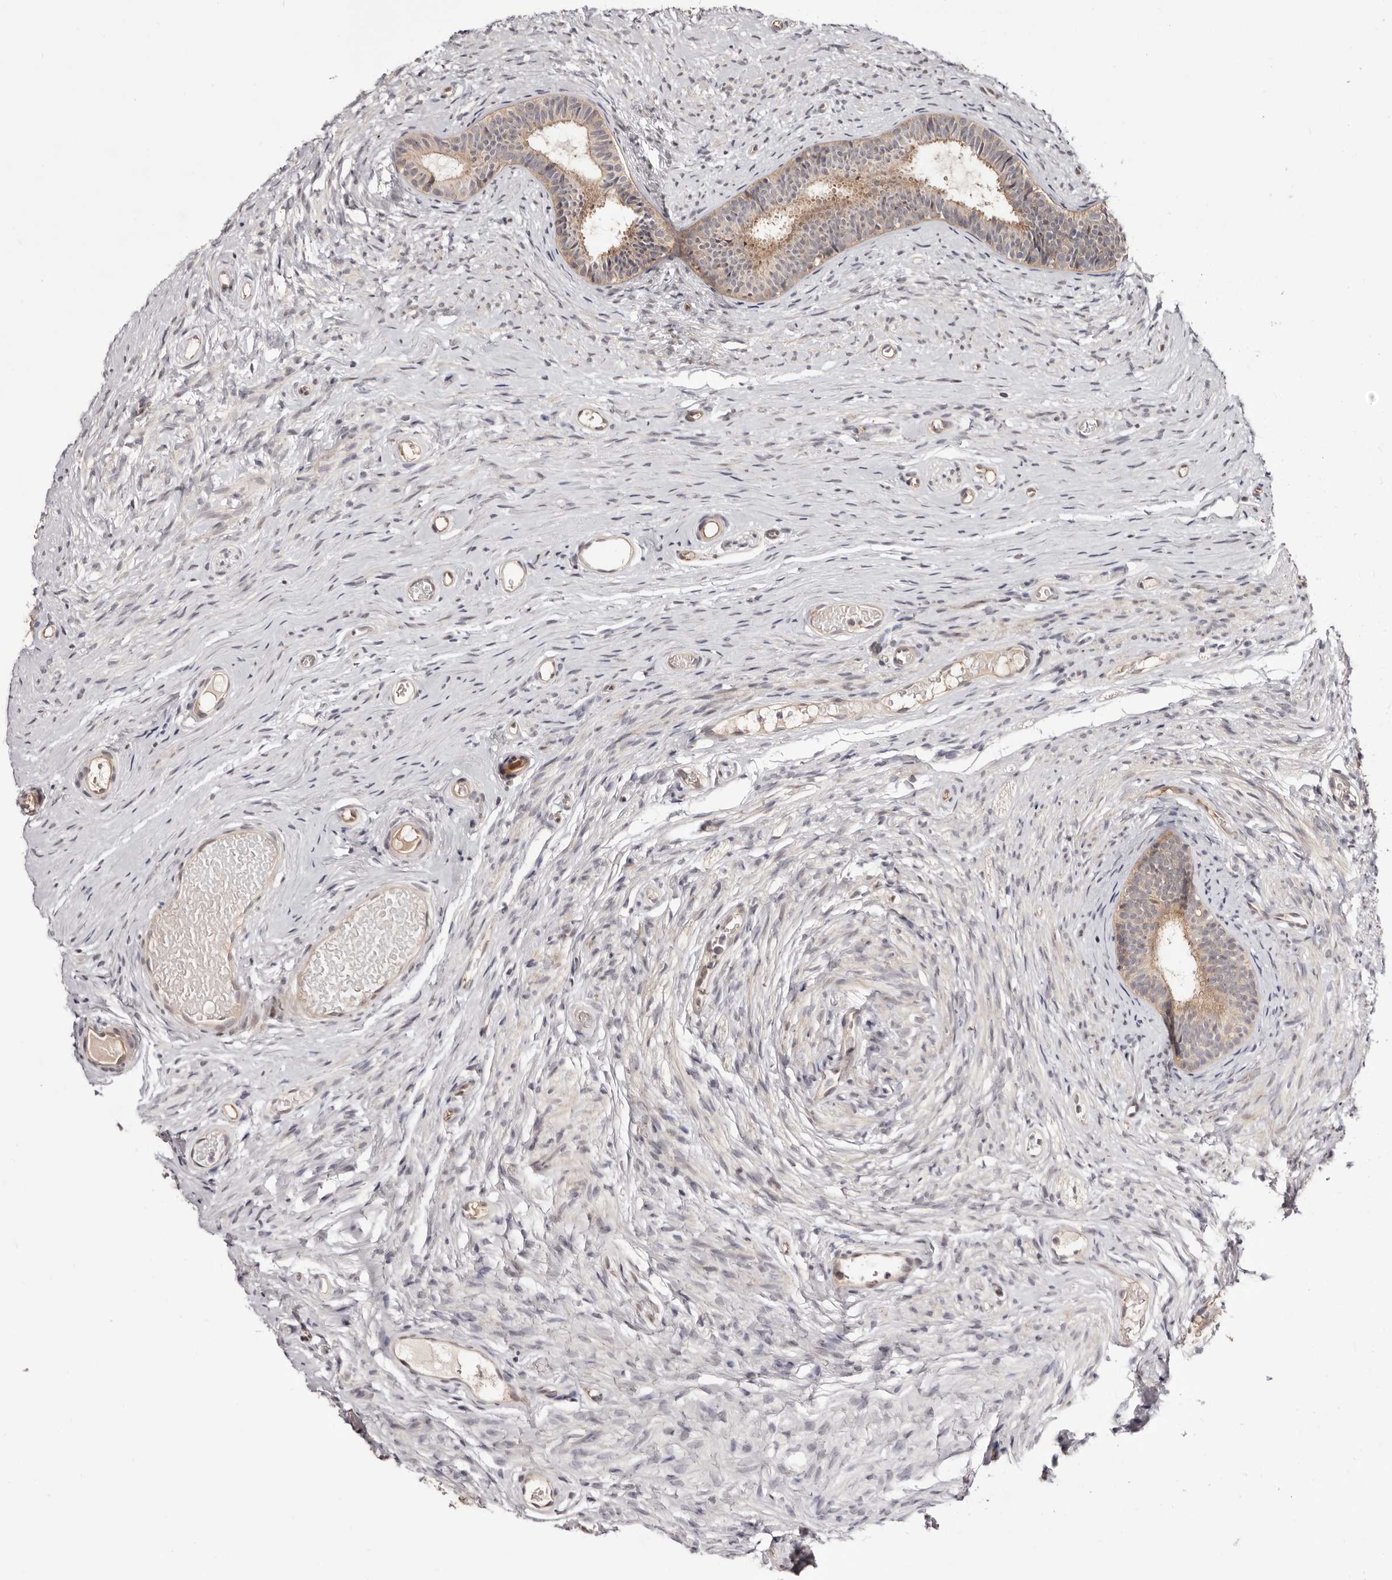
{"staining": {"intensity": "weak", "quantity": ">75%", "location": "cytoplasmic/membranous,nuclear"}, "tissue": "epididymis", "cell_type": "Glandular cells", "image_type": "normal", "snomed": [{"axis": "morphology", "description": "Normal tissue, NOS"}, {"axis": "topography", "description": "Epididymis"}], "caption": "Immunohistochemistry (IHC) of benign epididymis demonstrates low levels of weak cytoplasmic/membranous,nuclear staining in about >75% of glandular cells.", "gene": "EGR3", "patient": {"sex": "male", "age": 9}}